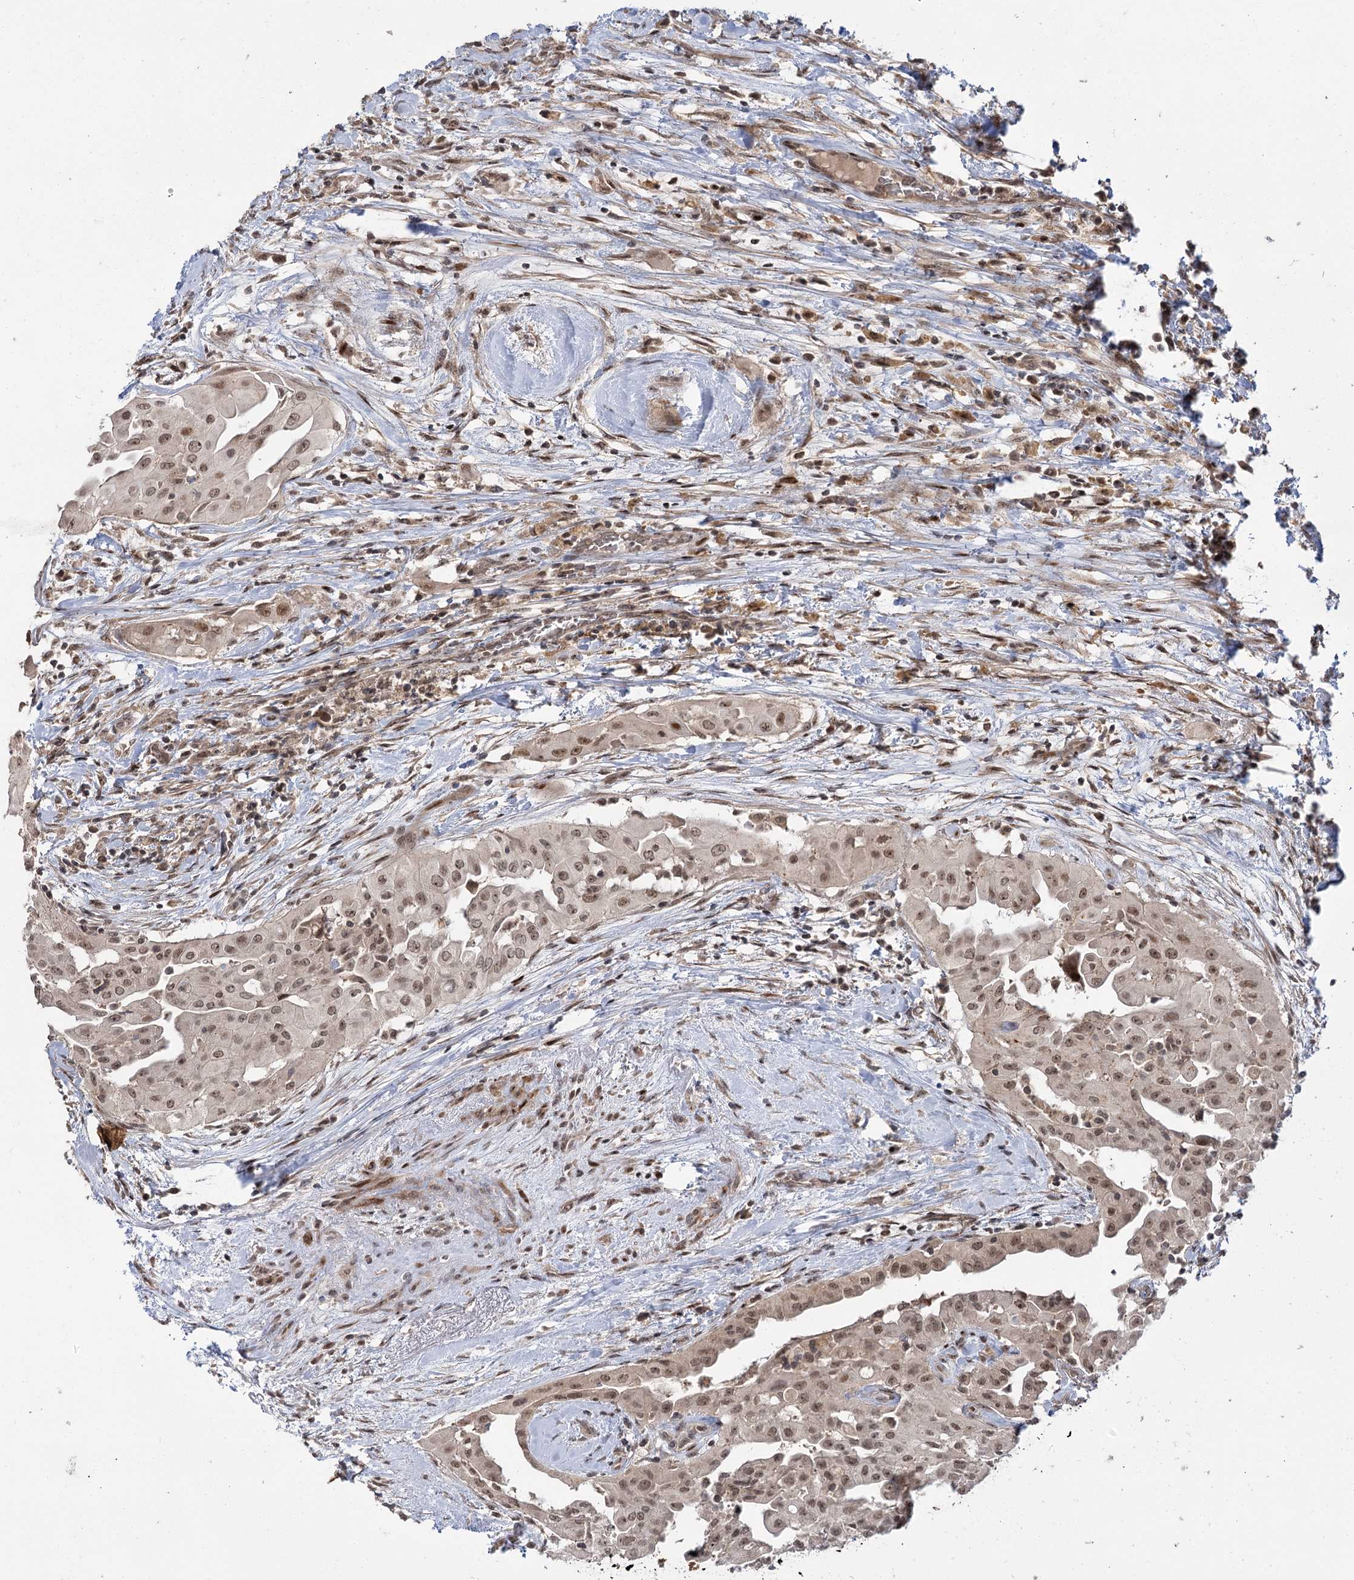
{"staining": {"intensity": "moderate", "quantity": ">75%", "location": "nuclear"}, "tissue": "thyroid cancer", "cell_type": "Tumor cells", "image_type": "cancer", "snomed": [{"axis": "morphology", "description": "Papillary adenocarcinoma, NOS"}, {"axis": "topography", "description": "Thyroid gland"}], "caption": "A medium amount of moderate nuclear expression is appreciated in about >75% of tumor cells in papillary adenocarcinoma (thyroid) tissue.", "gene": "HELQ", "patient": {"sex": "female", "age": 59}}